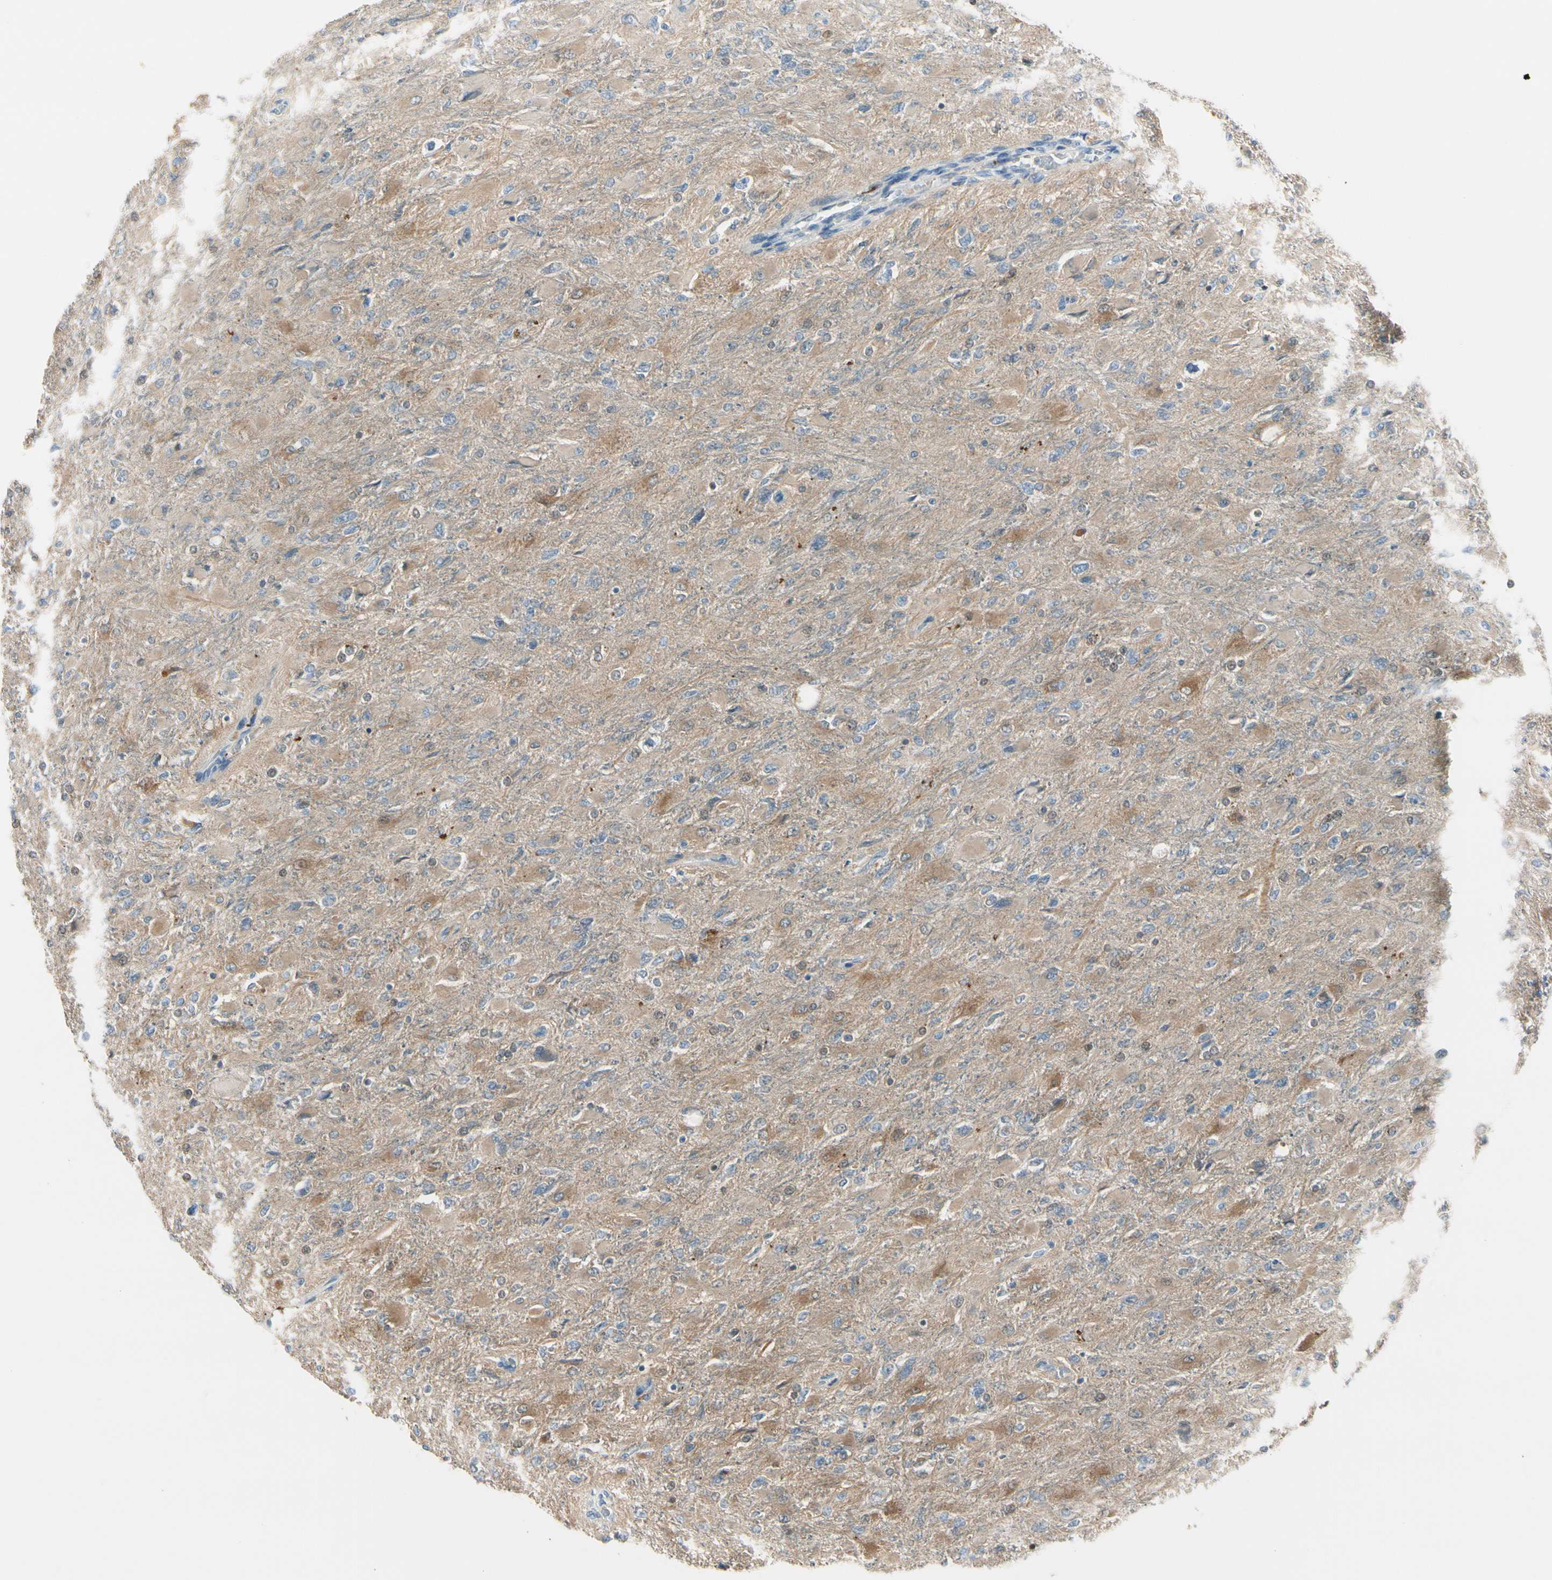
{"staining": {"intensity": "moderate", "quantity": "<25%", "location": "cytoplasmic/membranous"}, "tissue": "glioma", "cell_type": "Tumor cells", "image_type": "cancer", "snomed": [{"axis": "morphology", "description": "Glioma, malignant, High grade"}, {"axis": "topography", "description": "Cerebral cortex"}], "caption": "Human glioma stained with a protein marker shows moderate staining in tumor cells.", "gene": "PEBP1", "patient": {"sex": "female", "age": 36}}